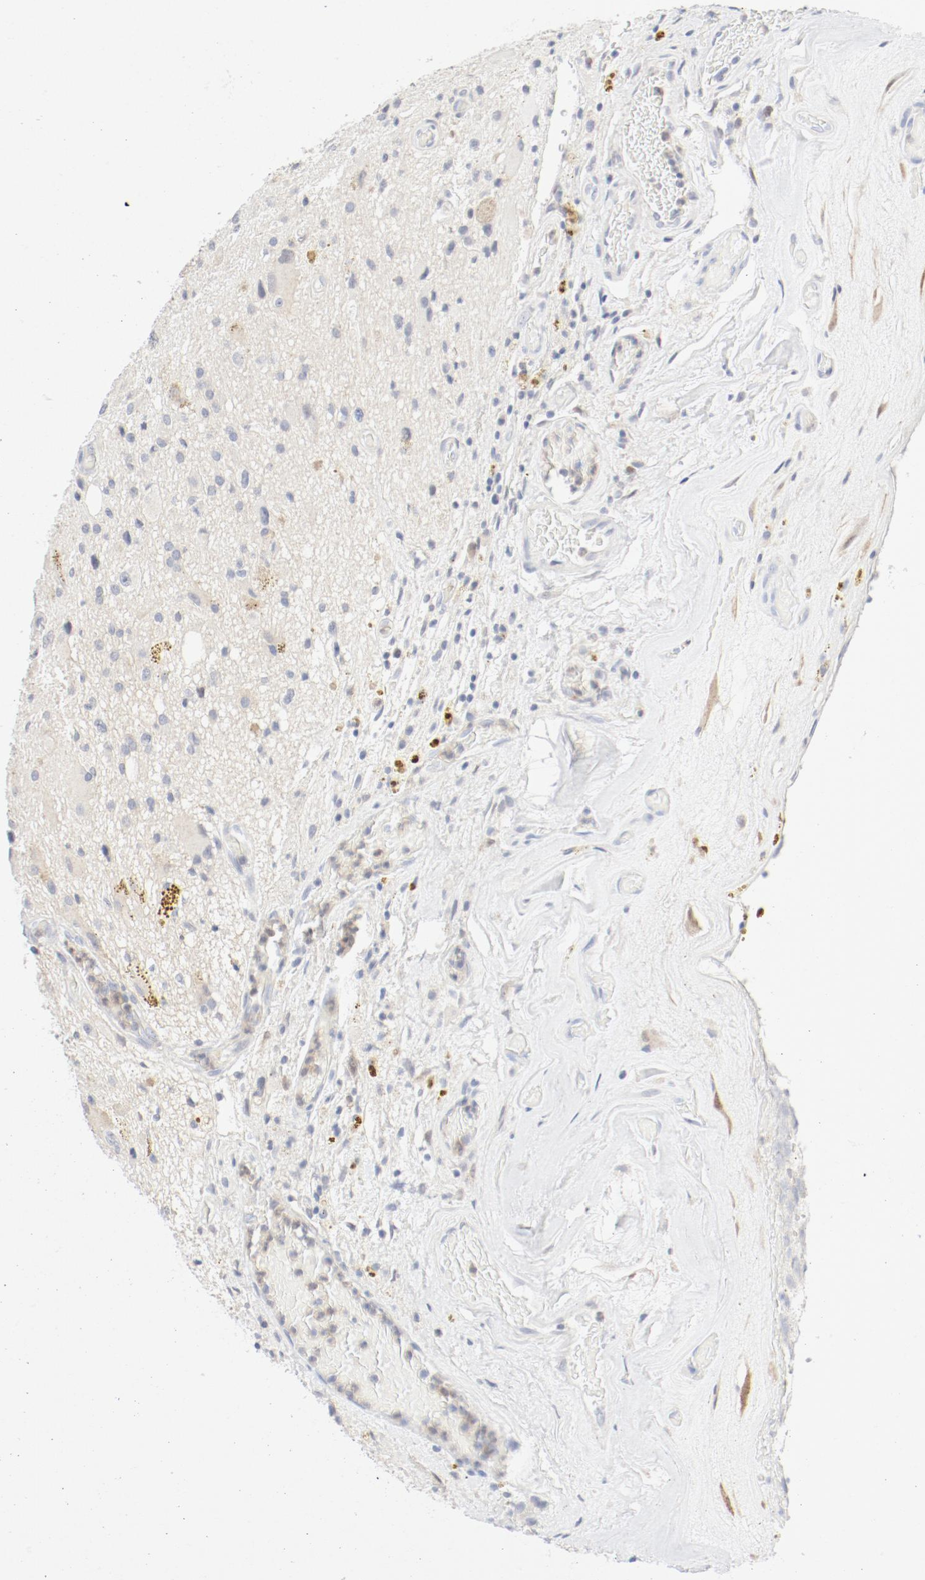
{"staining": {"intensity": "weak", "quantity": "<25%", "location": "cytoplasmic/membranous"}, "tissue": "glioma", "cell_type": "Tumor cells", "image_type": "cancer", "snomed": [{"axis": "morphology", "description": "Glioma, malignant, Low grade"}, {"axis": "topography", "description": "Brain"}], "caption": "This is a micrograph of IHC staining of glioma, which shows no positivity in tumor cells.", "gene": "PGM1", "patient": {"sex": "male", "age": 58}}